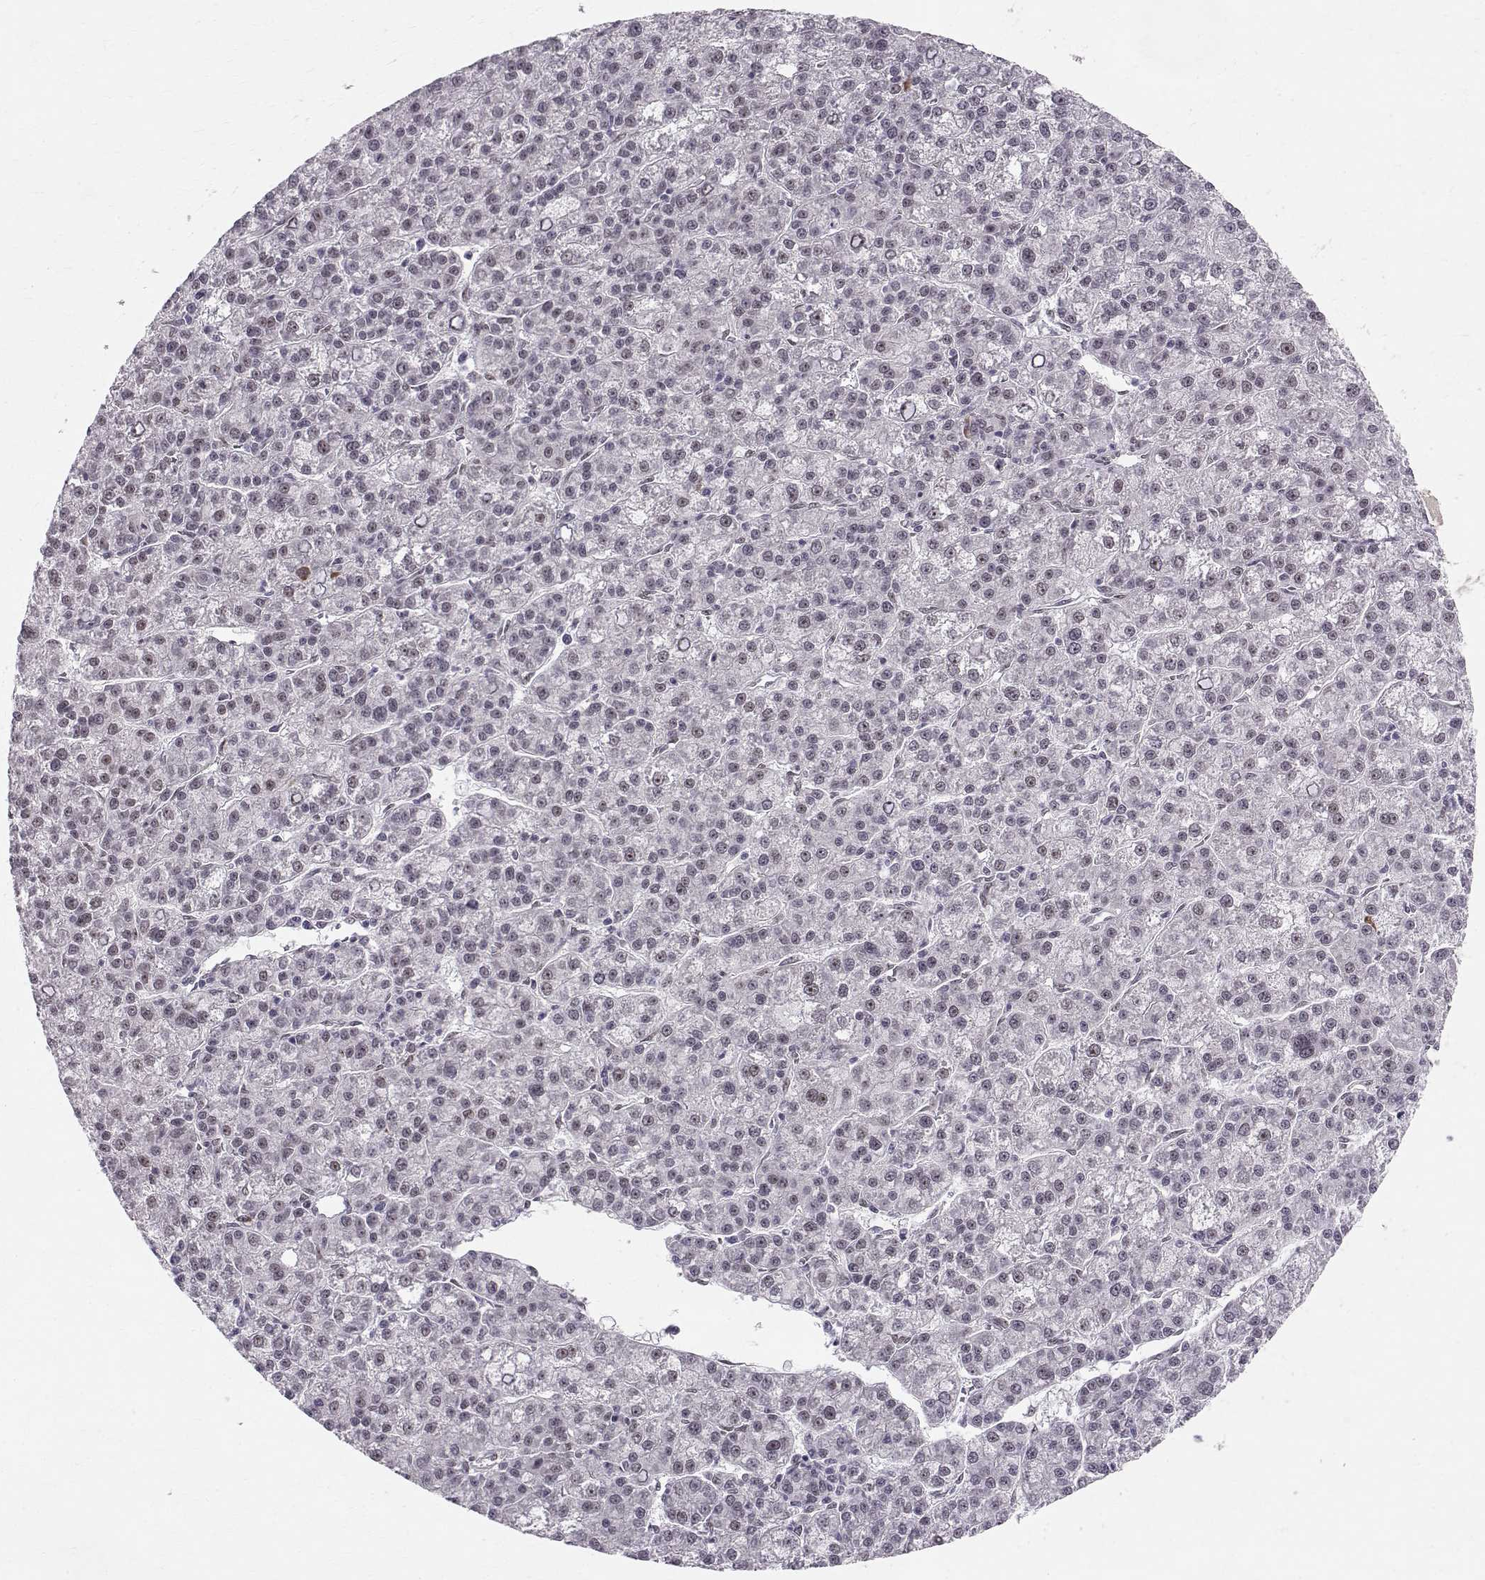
{"staining": {"intensity": "weak", "quantity": "<25%", "location": "nuclear"}, "tissue": "liver cancer", "cell_type": "Tumor cells", "image_type": "cancer", "snomed": [{"axis": "morphology", "description": "Carcinoma, Hepatocellular, NOS"}, {"axis": "topography", "description": "Liver"}], "caption": "DAB immunohistochemical staining of human liver cancer (hepatocellular carcinoma) shows no significant positivity in tumor cells.", "gene": "RPP38", "patient": {"sex": "female", "age": 60}}